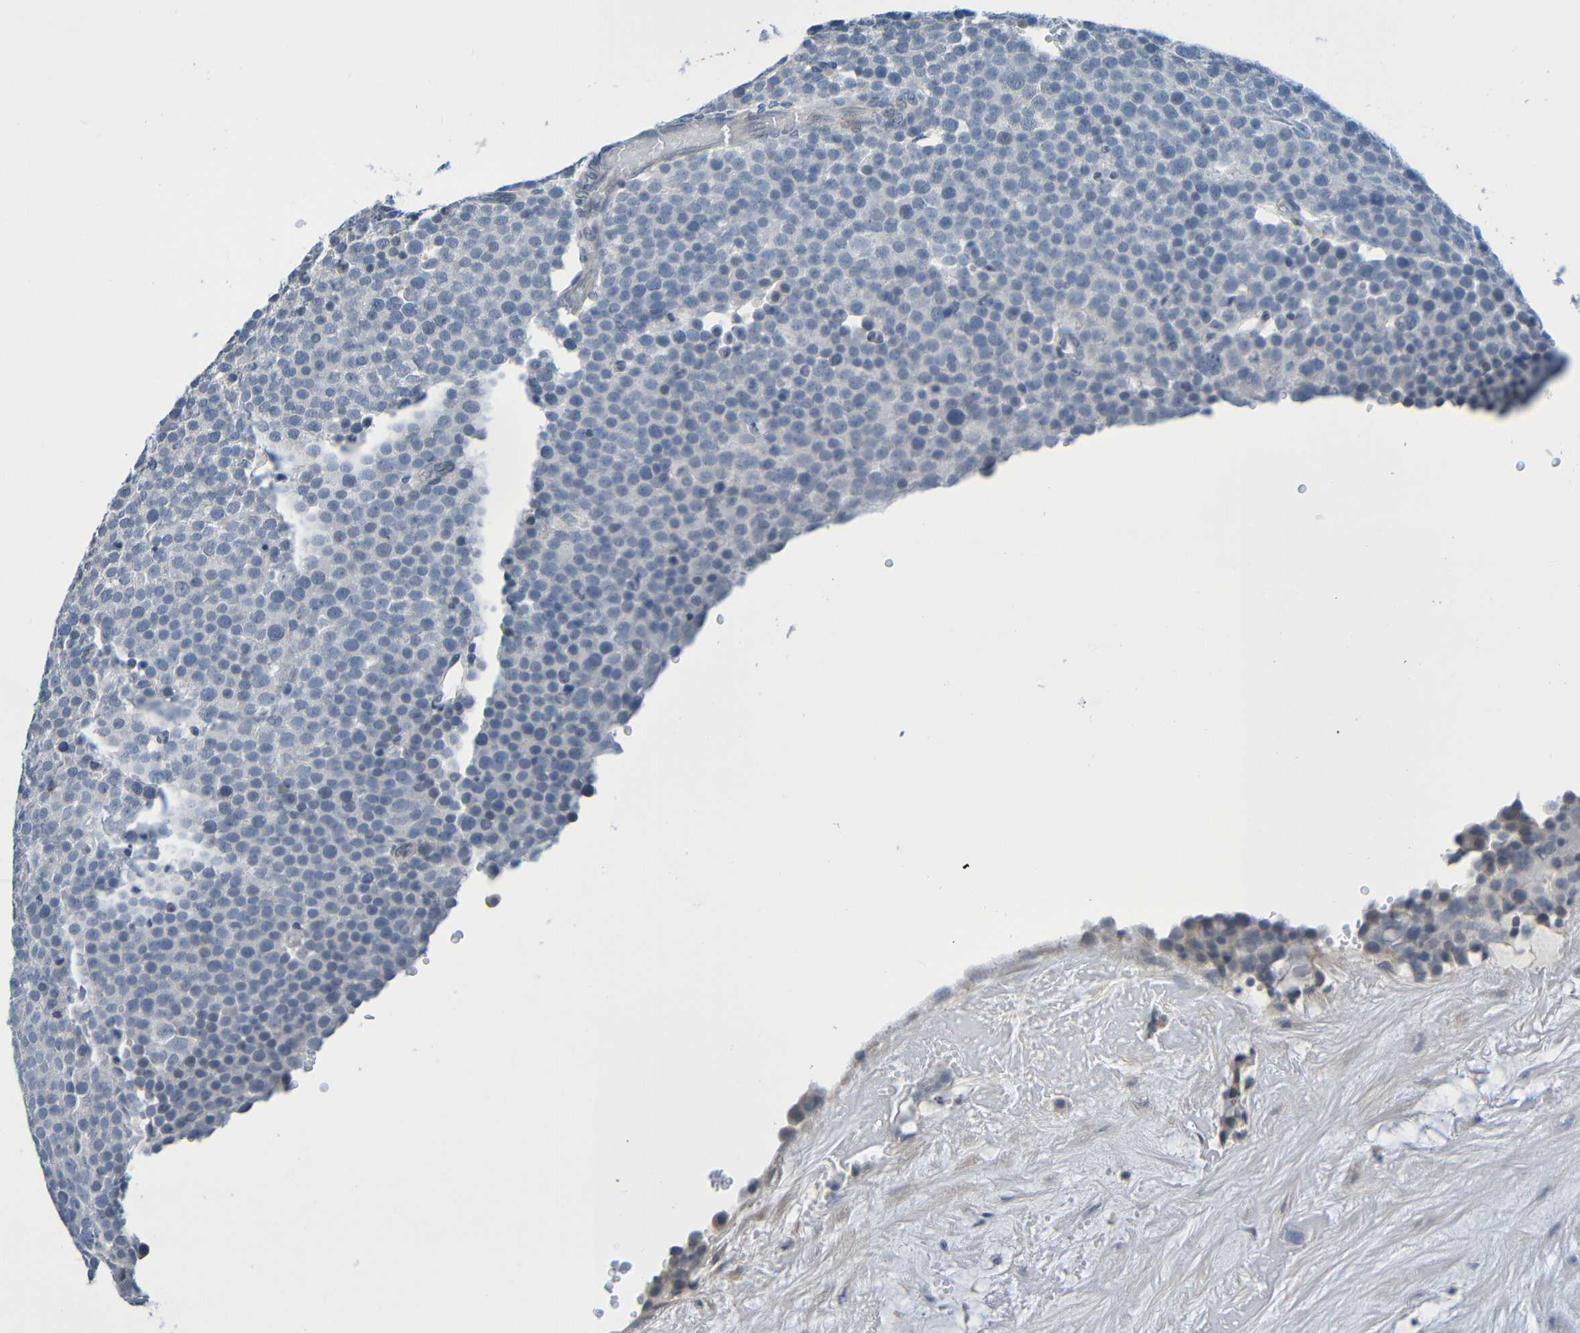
{"staining": {"intensity": "negative", "quantity": "none", "location": "none"}, "tissue": "testis cancer", "cell_type": "Tumor cells", "image_type": "cancer", "snomed": [{"axis": "morphology", "description": "Seminoma, NOS"}, {"axis": "topography", "description": "Testis"}], "caption": "Testis seminoma was stained to show a protein in brown. There is no significant staining in tumor cells.", "gene": "C3AR1", "patient": {"sex": "male", "age": 71}}